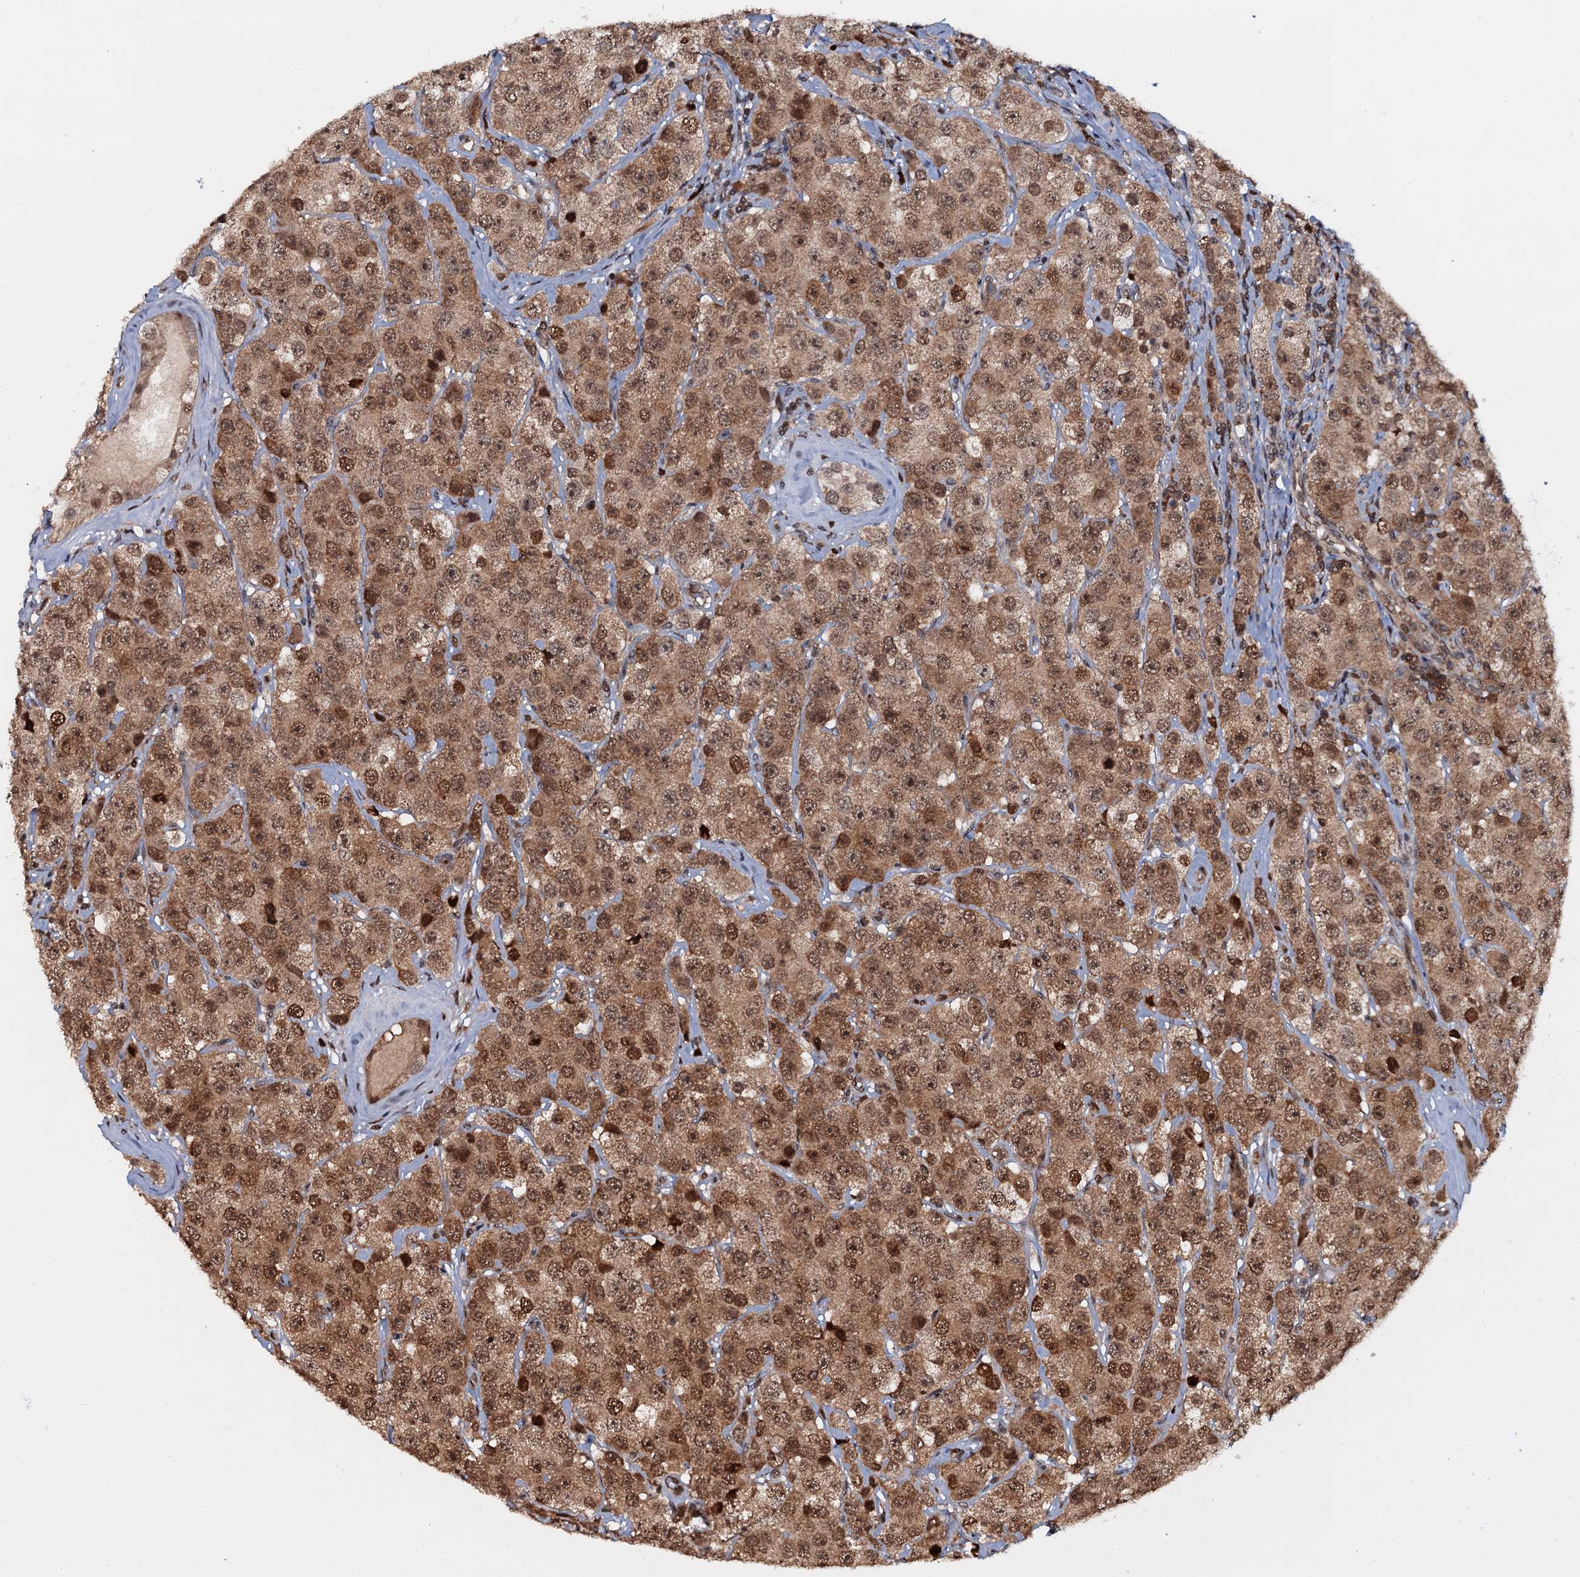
{"staining": {"intensity": "moderate", "quantity": ">75%", "location": "cytoplasmic/membranous,nuclear"}, "tissue": "testis cancer", "cell_type": "Tumor cells", "image_type": "cancer", "snomed": [{"axis": "morphology", "description": "Seminoma, NOS"}, {"axis": "topography", "description": "Testis"}], "caption": "A brown stain highlights moderate cytoplasmic/membranous and nuclear expression of a protein in seminoma (testis) tumor cells. (DAB IHC, brown staining for protein, blue staining for nuclei).", "gene": "HDDC3", "patient": {"sex": "male", "age": 28}}